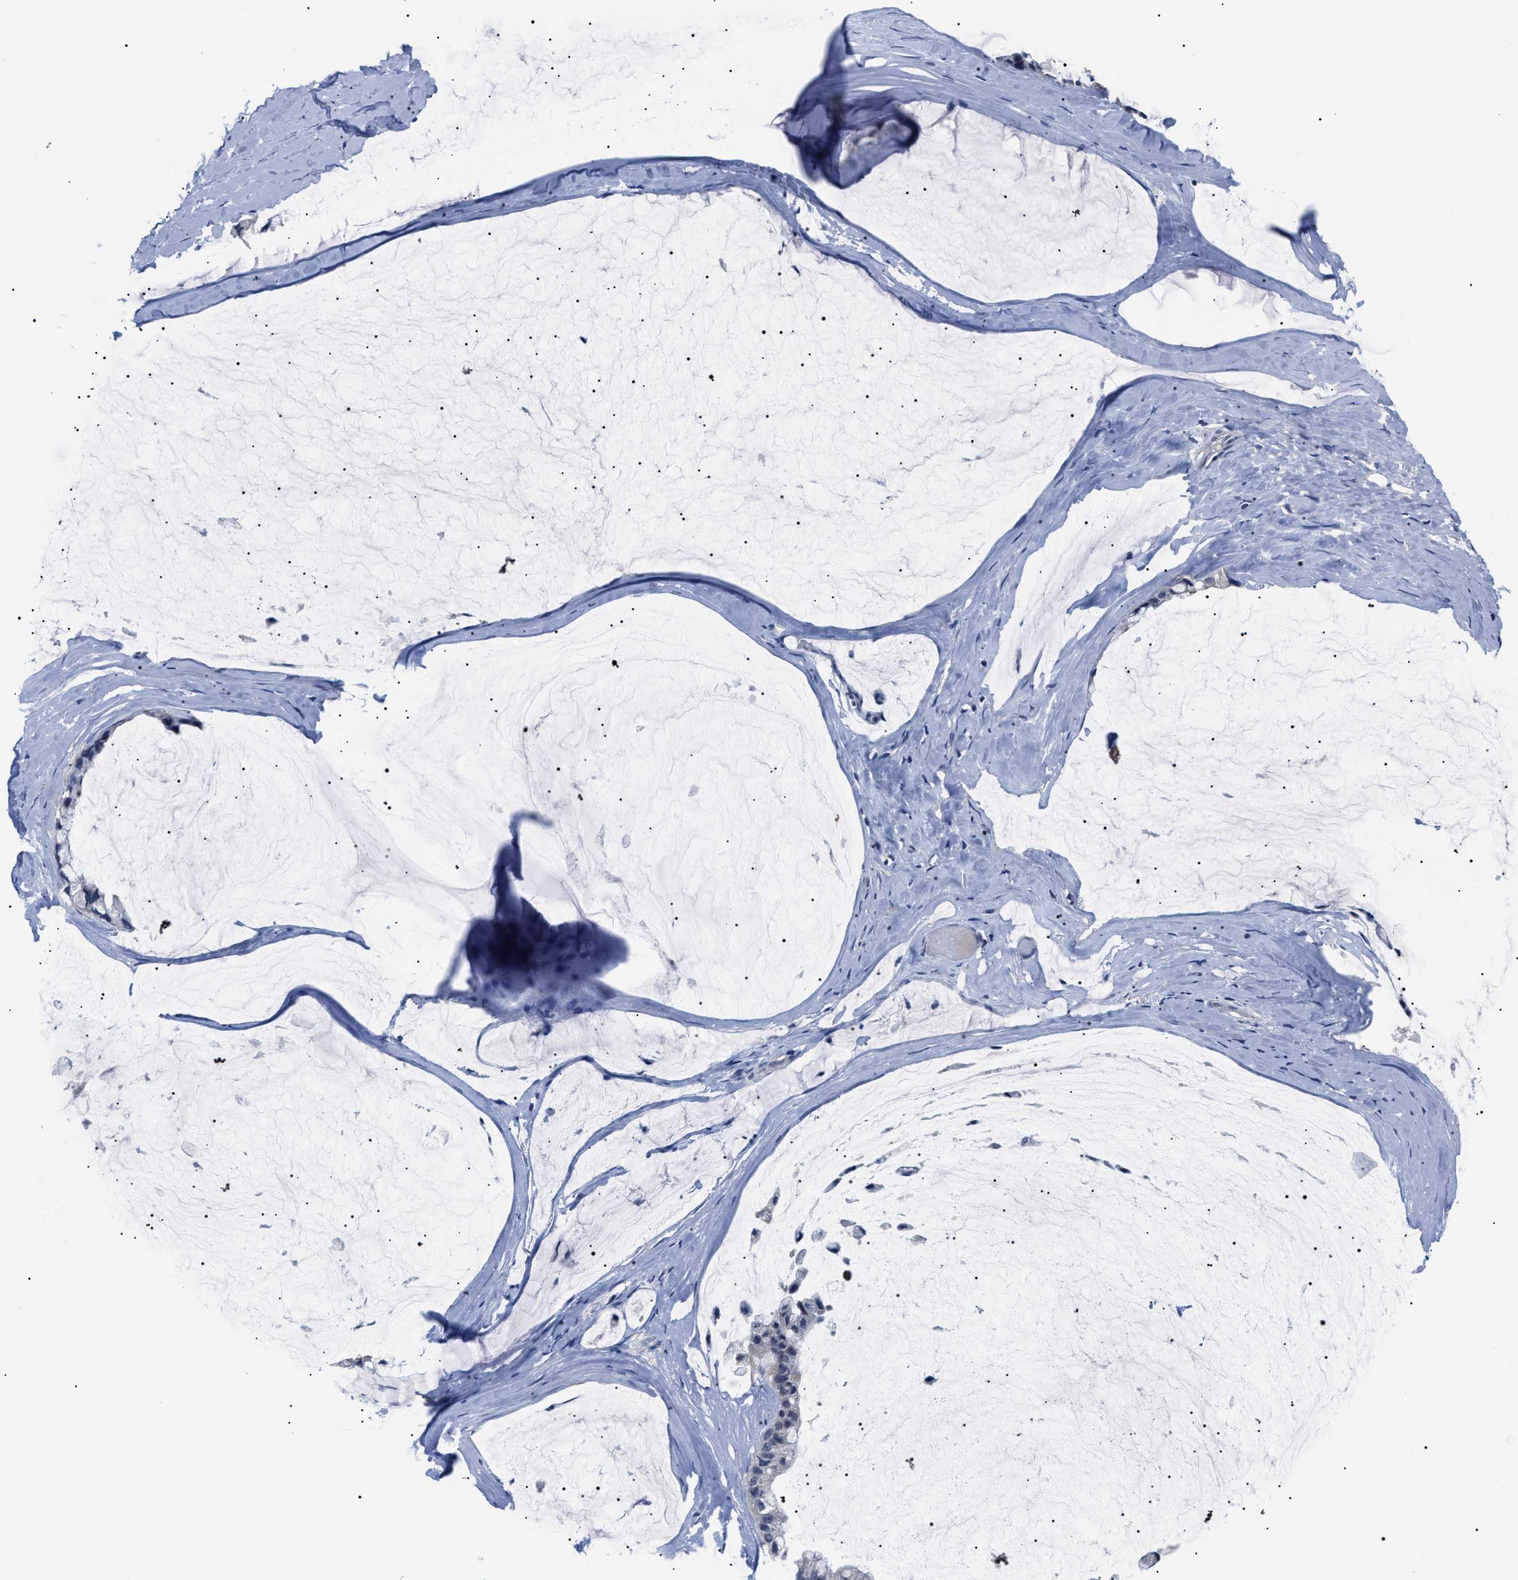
{"staining": {"intensity": "negative", "quantity": "none", "location": "none"}, "tissue": "ovarian cancer", "cell_type": "Tumor cells", "image_type": "cancer", "snomed": [{"axis": "morphology", "description": "Cystadenocarcinoma, mucinous, NOS"}, {"axis": "topography", "description": "Ovary"}], "caption": "Protein analysis of mucinous cystadenocarcinoma (ovarian) demonstrates no significant positivity in tumor cells. (DAB (3,3'-diaminobenzidine) immunohistochemistry (IHC) with hematoxylin counter stain).", "gene": "LRWD1", "patient": {"sex": "female", "age": 39}}